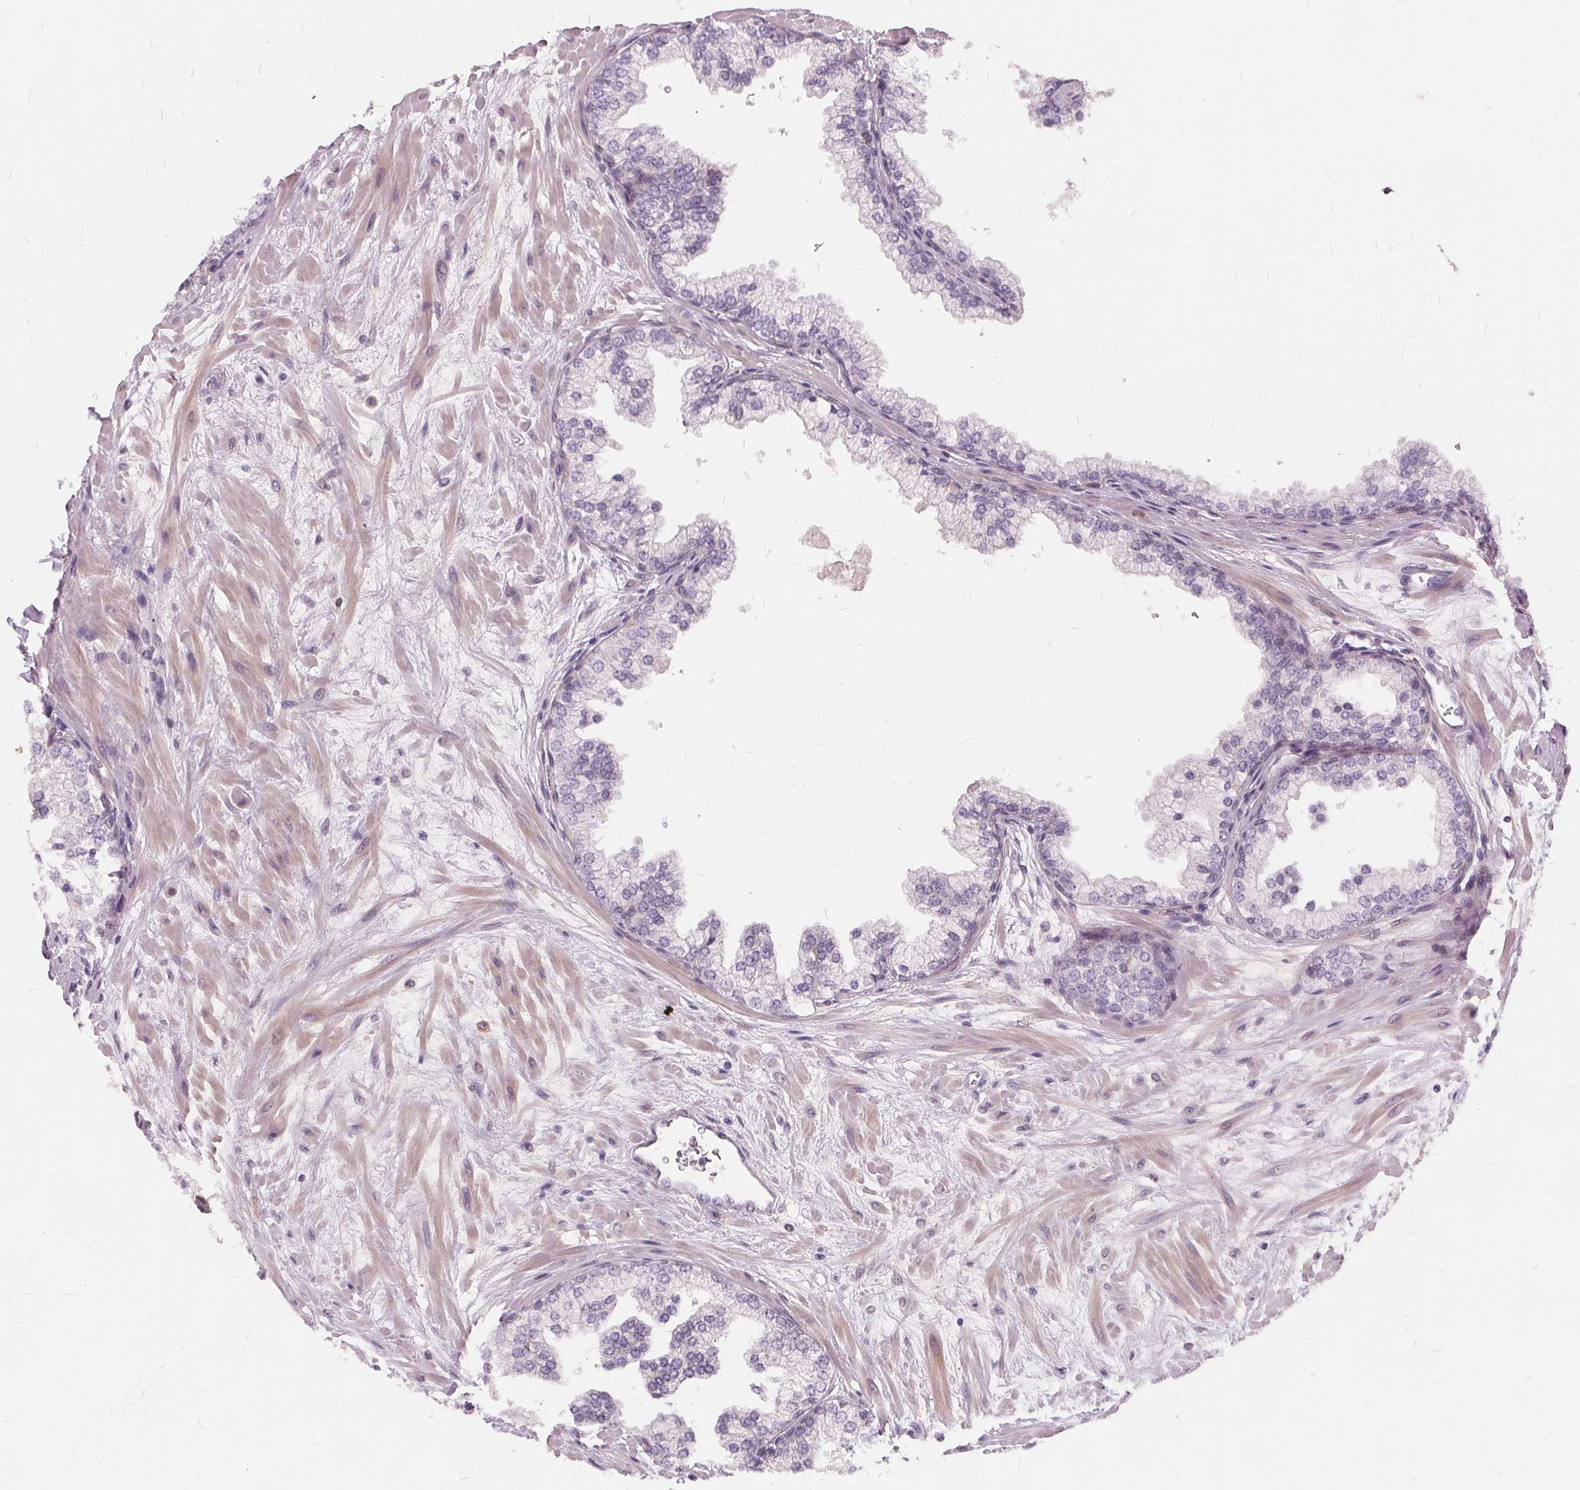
{"staining": {"intensity": "negative", "quantity": "none", "location": "none"}, "tissue": "prostate", "cell_type": "Glandular cells", "image_type": "normal", "snomed": [{"axis": "morphology", "description": "Normal tissue, NOS"}, {"axis": "topography", "description": "Prostate"}, {"axis": "topography", "description": "Peripheral nerve tissue"}], "caption": "Protein analysis of benign prostate demonstrates no significant positivity in glandular cells.", "gene": "HAAO", "patient": {"sex": "male", "age": 61}}